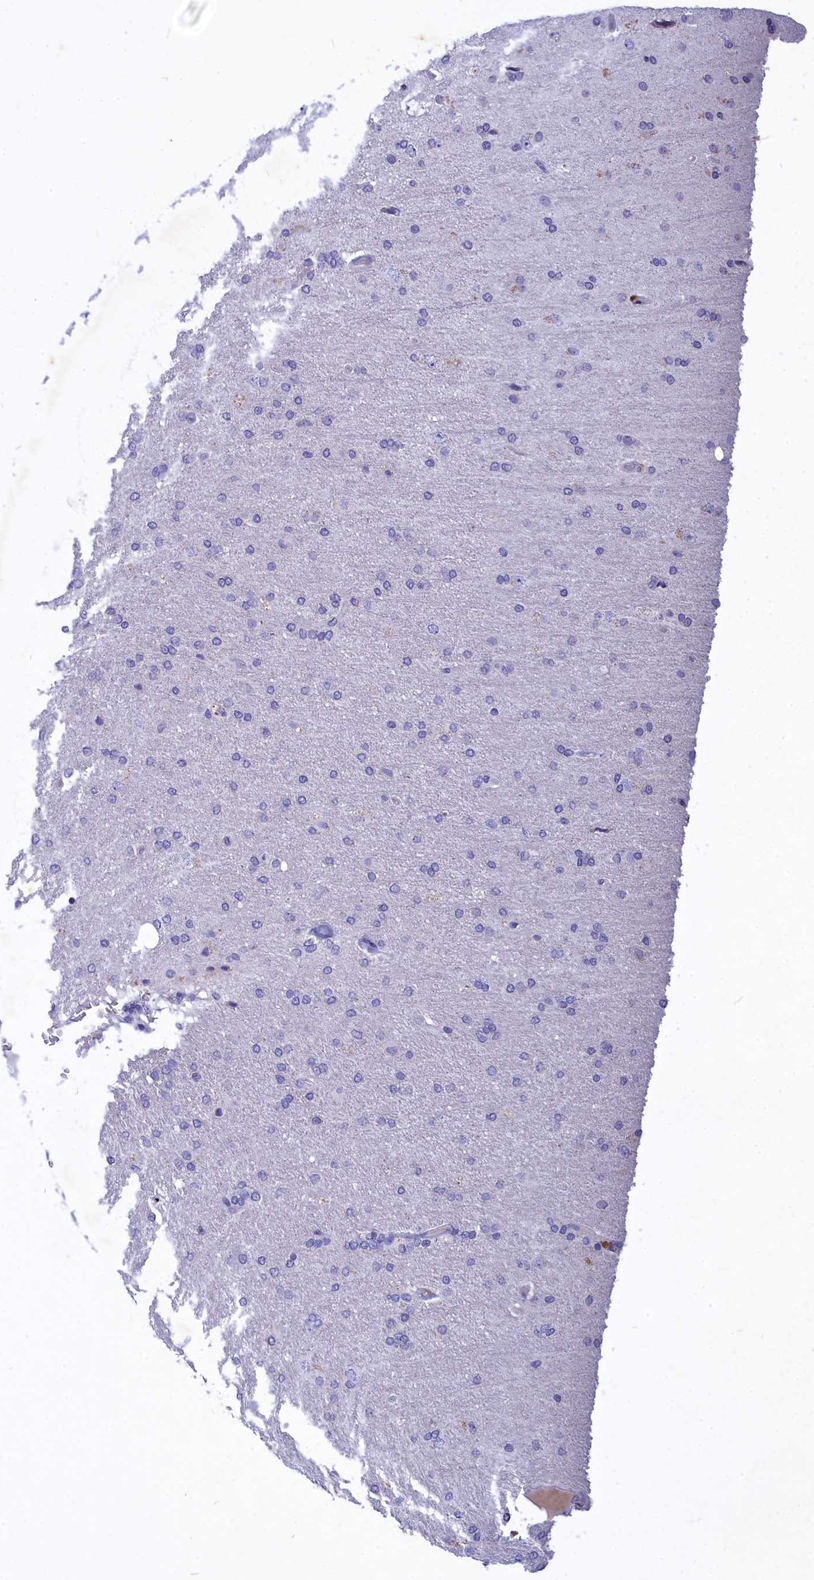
{"staining": {"intensity": "negative", "quantity": "none", "location": "none"}, "tissue": "glioma", "cell_type": "Tumor cells", "image_type": "cancer", "snomed": [{"axis": "morphology", "description": "Glioma, malignant, High grade"}, {"axis": "topography", "description": "Brain"}], "caption": "Photomicrograph shows no protein positivity in tumor cells of high-grade glioma (malignant) tissue.", "gene": "DEFB119", "patient": {"sex": "male", "age": 72}}